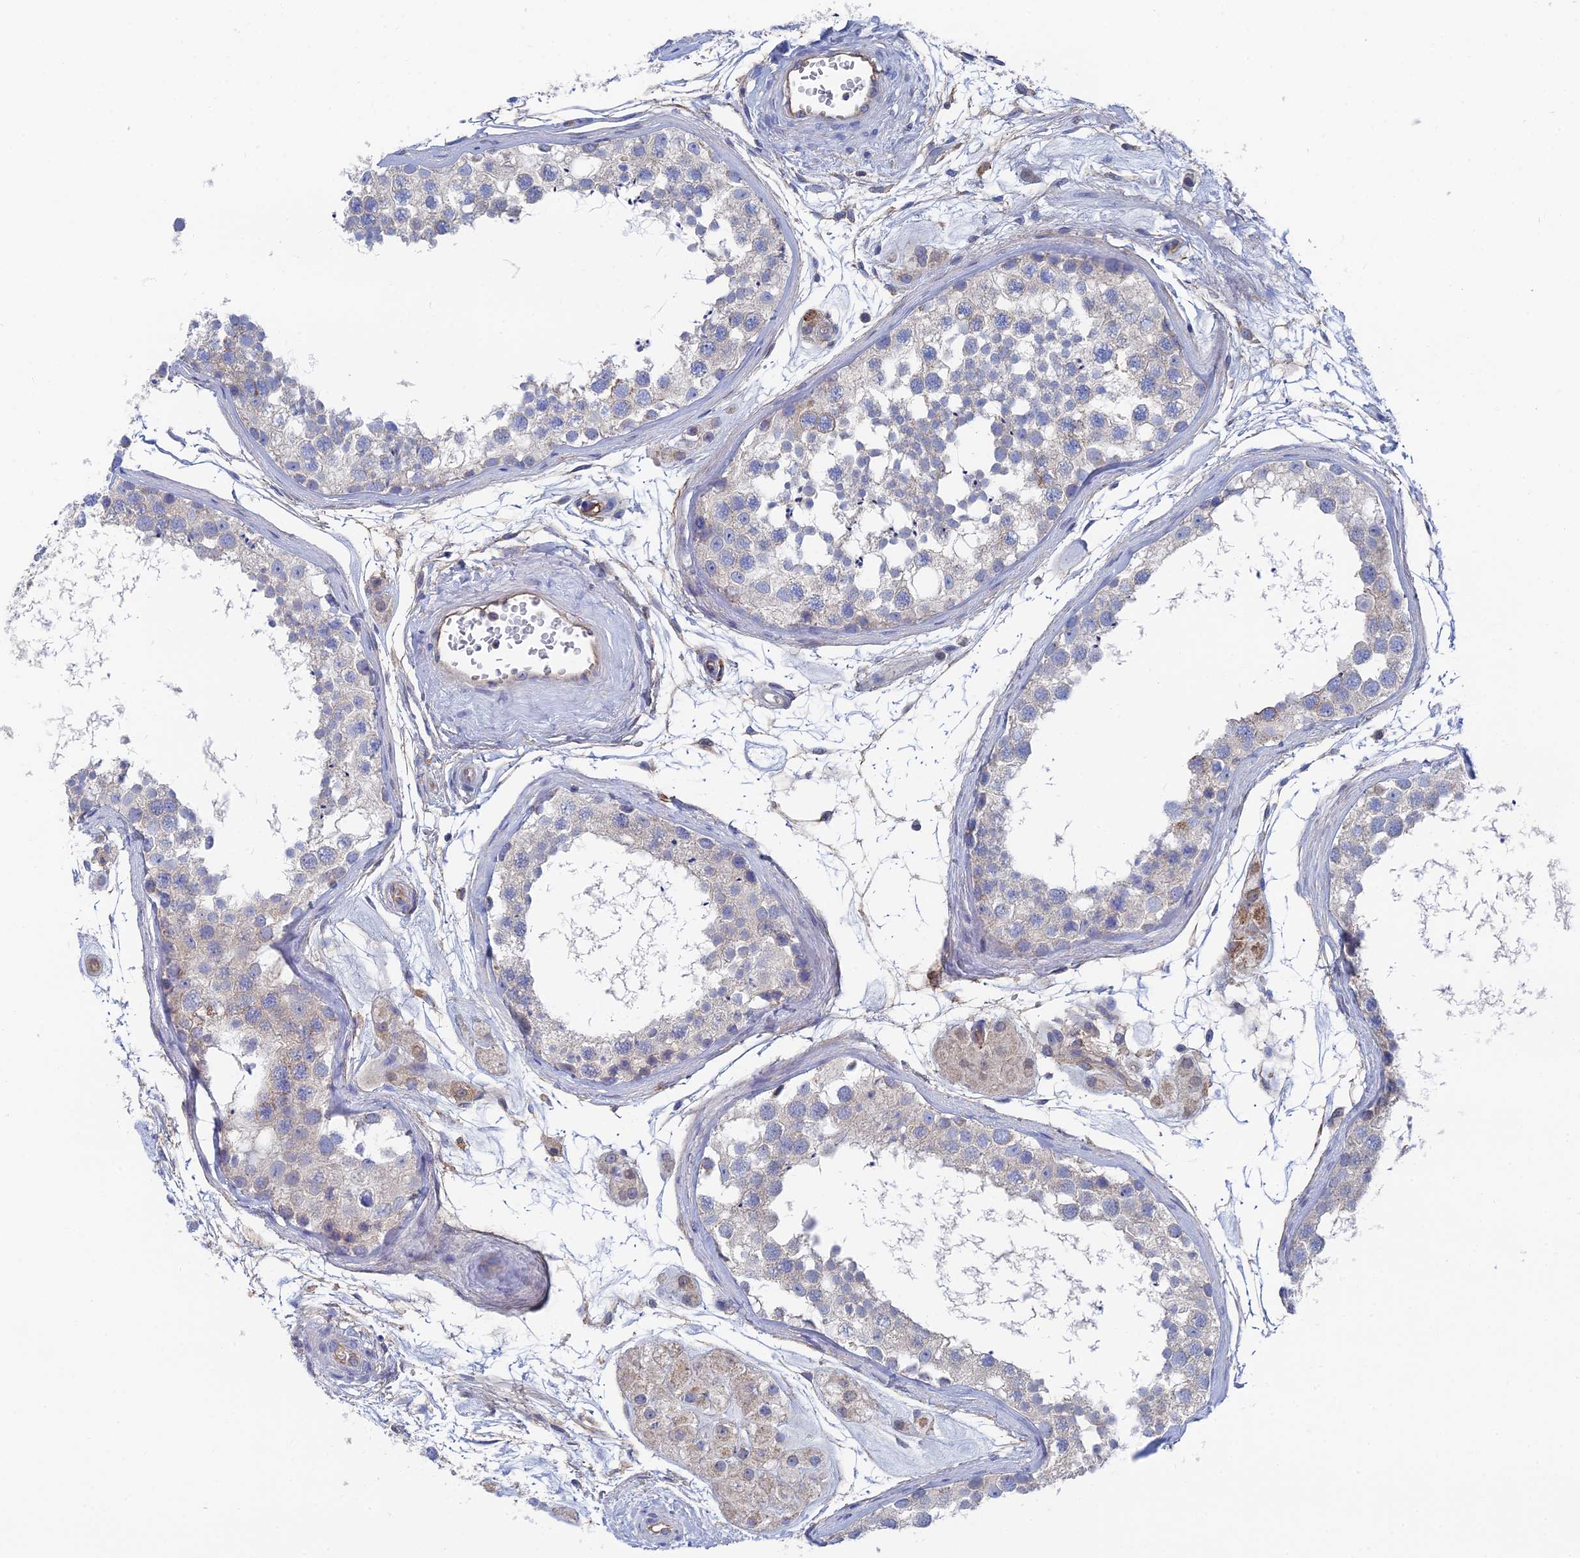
{"staining": {"intensity": "negative", "quantity": "none", "location": "none"}, "tissue": "testis", "cell_type": "Cells in seminiferous ducts", "image_type": "normal", "snomed": [{"axis": "morphology", "description": "Normal tissue, NOS"}, {"axis": "topography", "description": "Testis"}], "caption": "Micrograph shows no significant protein expression in cells in seminiferous ducts of benign testis.", "gene": "SNX11", "patient": {"sex": "male", "age": 56}}